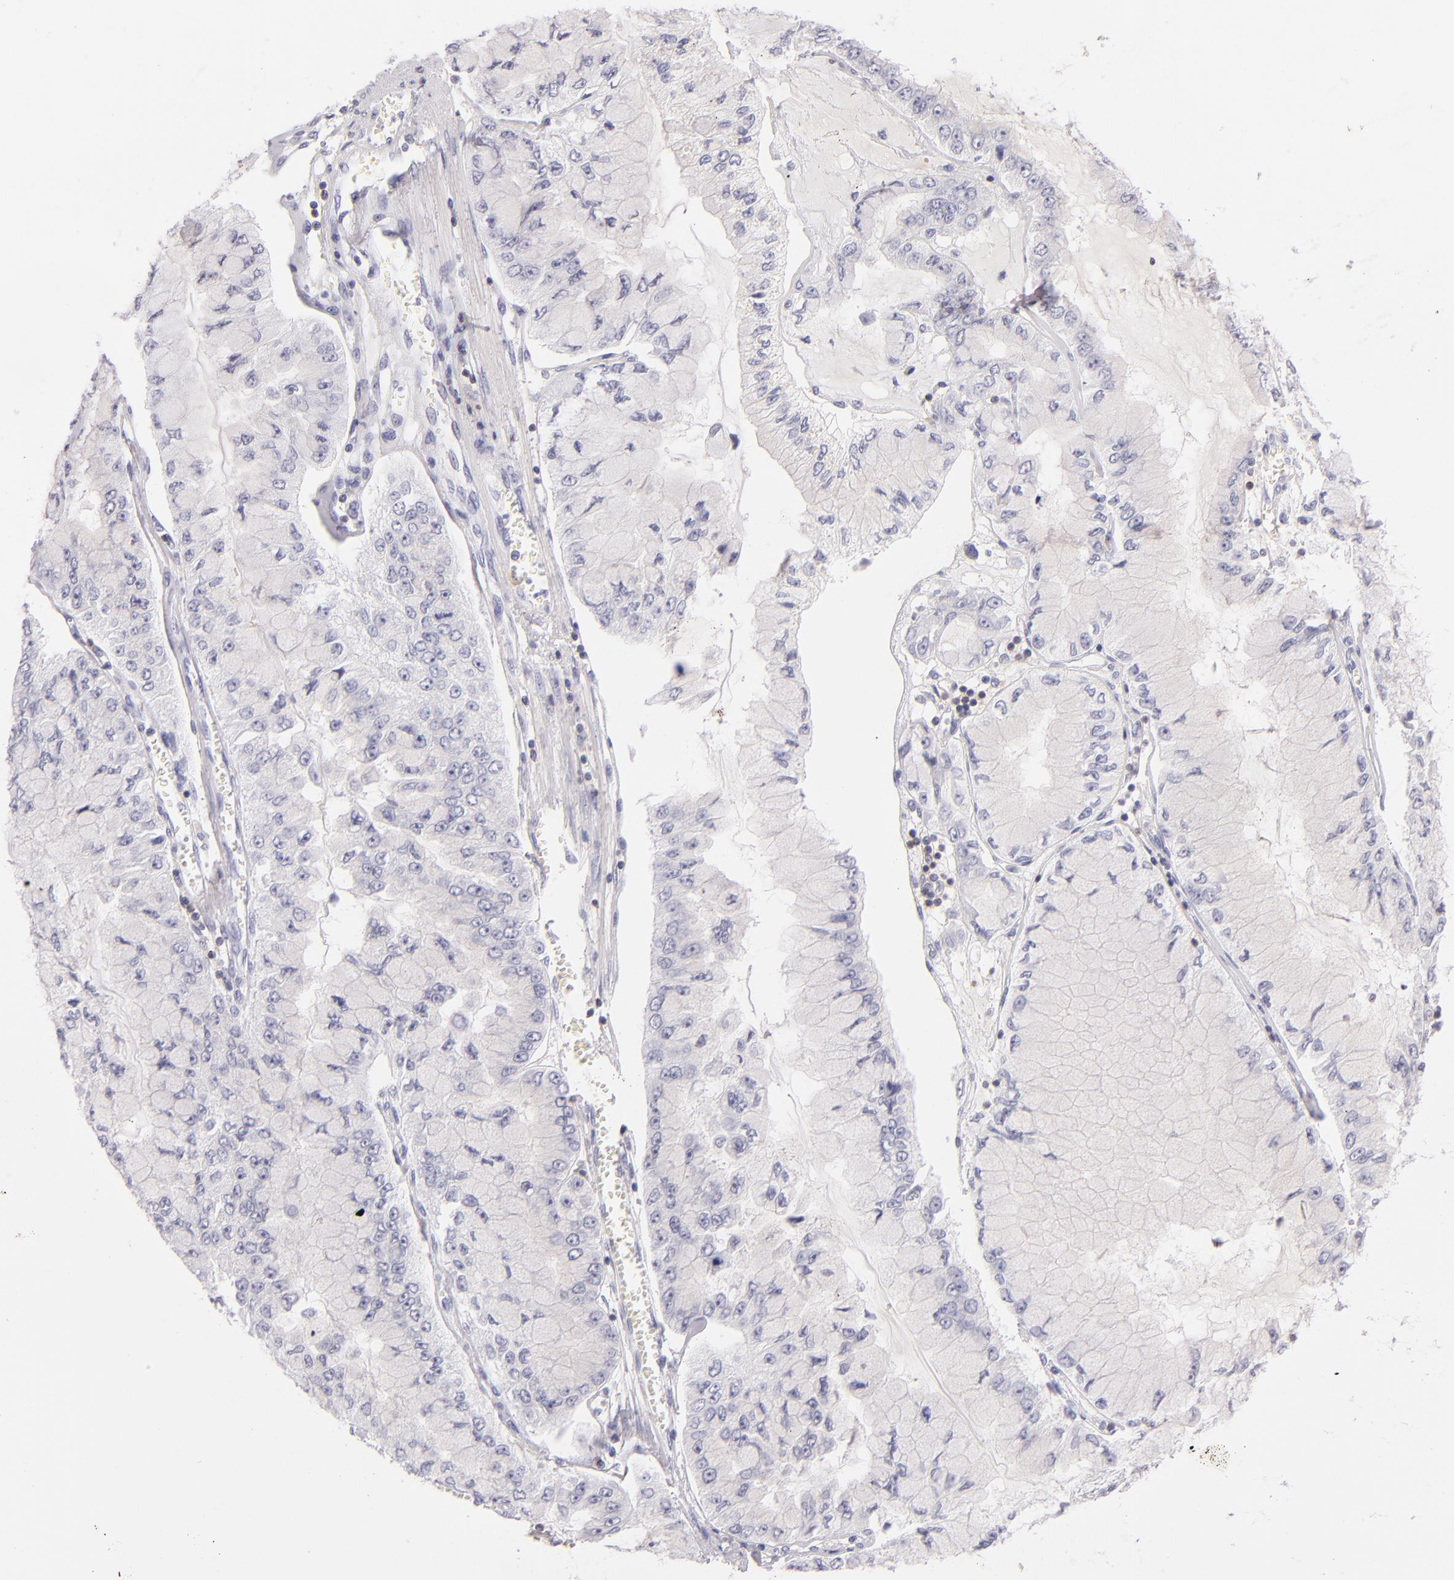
{"staining": {"intensity": "negative", "quantity": "none", "location": "none"}, "tissue": "liver cancer", "cell_type": "Tumor cells", "image_type": "cancer", "snomed": [{"axis": "morphology", "description": "Cholangiocarcinoma"}, {"axis": "topography", "description": "Liver"}], "caption": "Tumor cells show no significant staining in liver cancer (cholangiocarcinoma).", "gene": "CD48", "patient": {"sex": "female", "age": 79}}